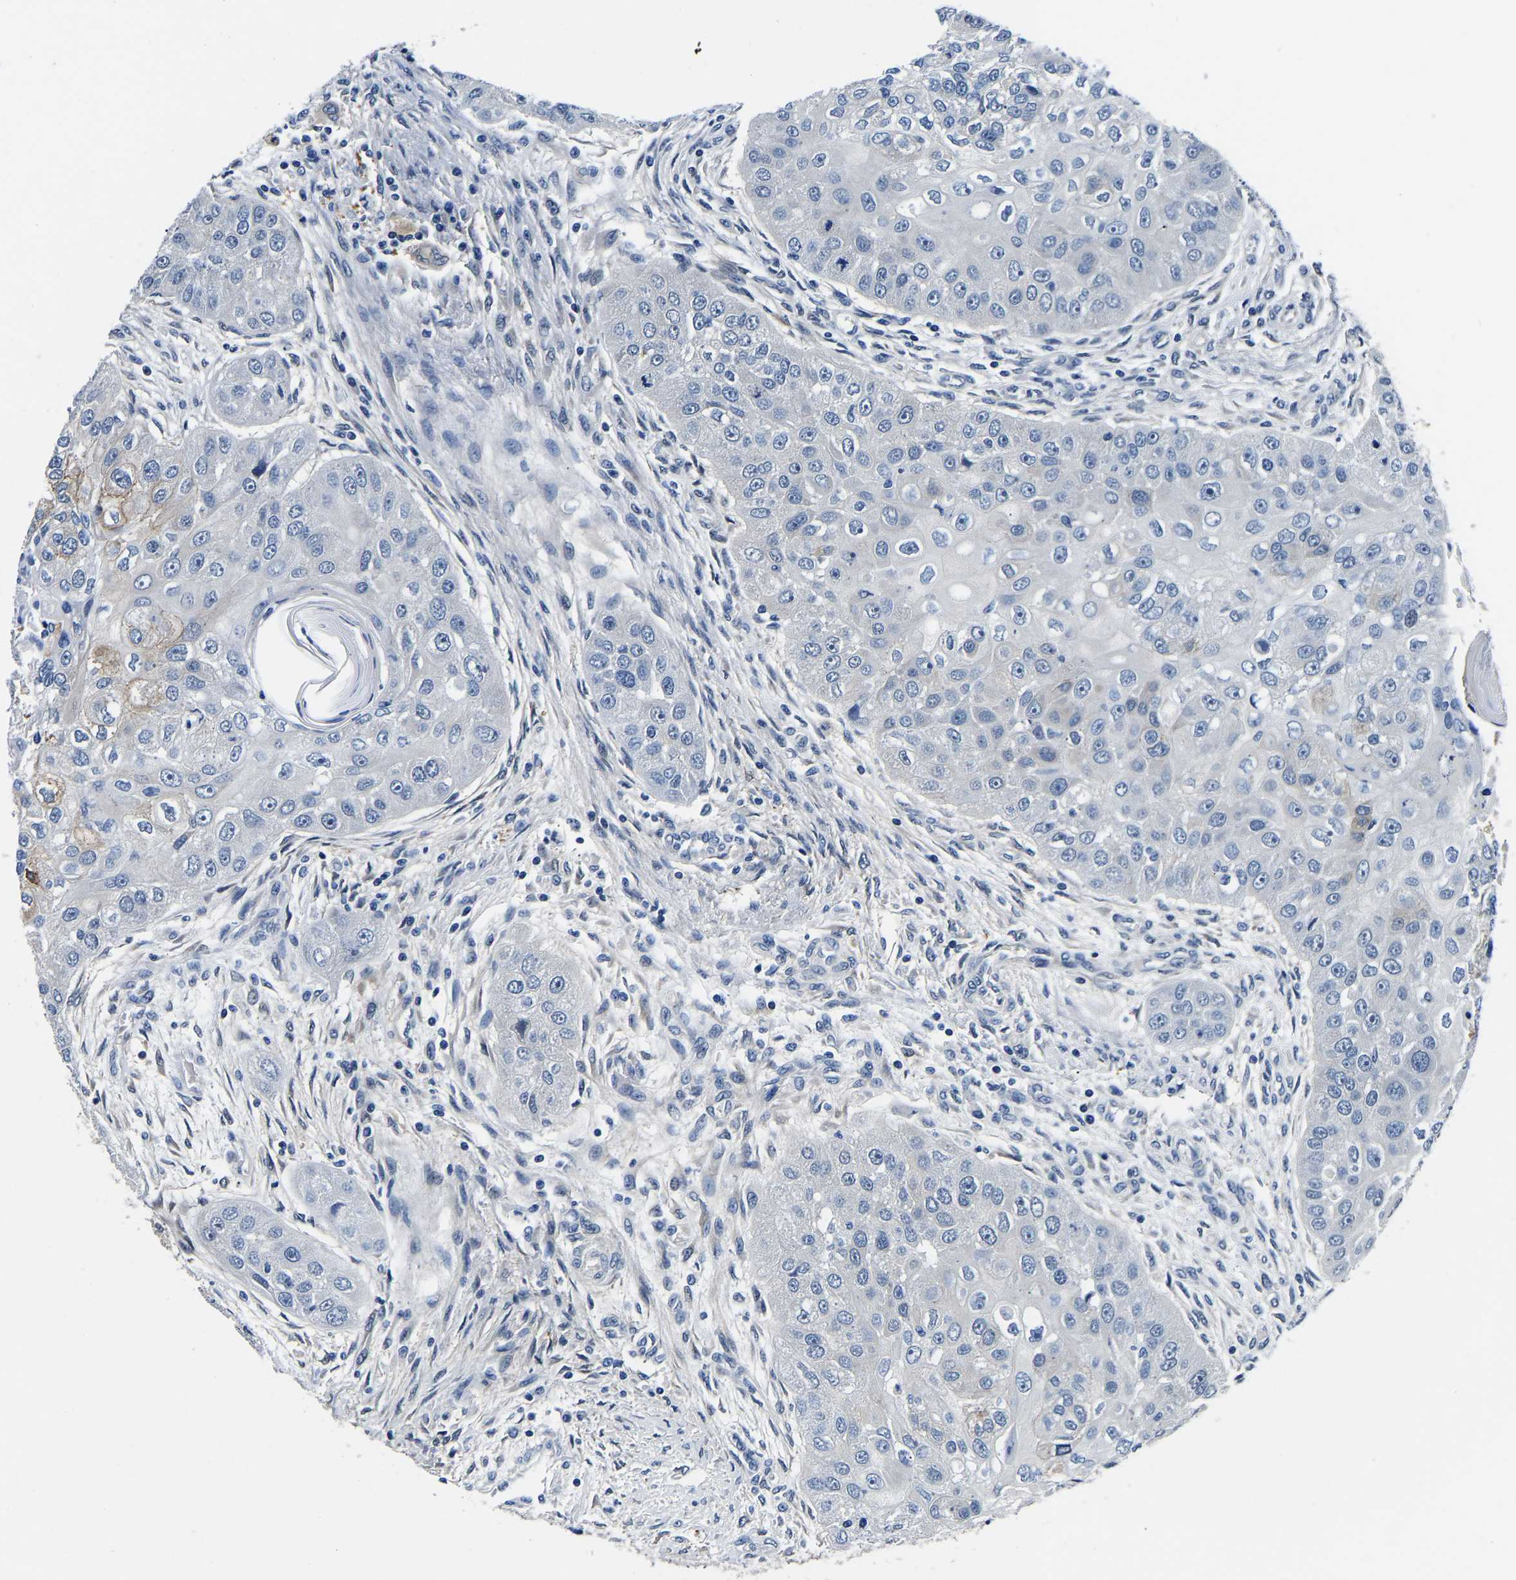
{"staining": {"intensity": "negative", "quantity": "none", "location": "none"}, "tissue": "head and neck cancer", "cell_type": "Tumor cells", "image_type": "cancer", "snomed": [{"axis": "morphology", "description": "Normal tissue, NOS"}, {"axis": "morphology", "description": "Squamous cell carcinoma, NOS"}, {"axis": "topography", "description": "Skeletal muscle"}, {"axis": "topography", "description": "Head-Neck"}], "caption": "This is an IHC image of head and neck cancer (squamous cell carcinoma). There is no expression in tumor cells.", "gene": "ACO1", "patient": {"sex": "male", "age": 51}}